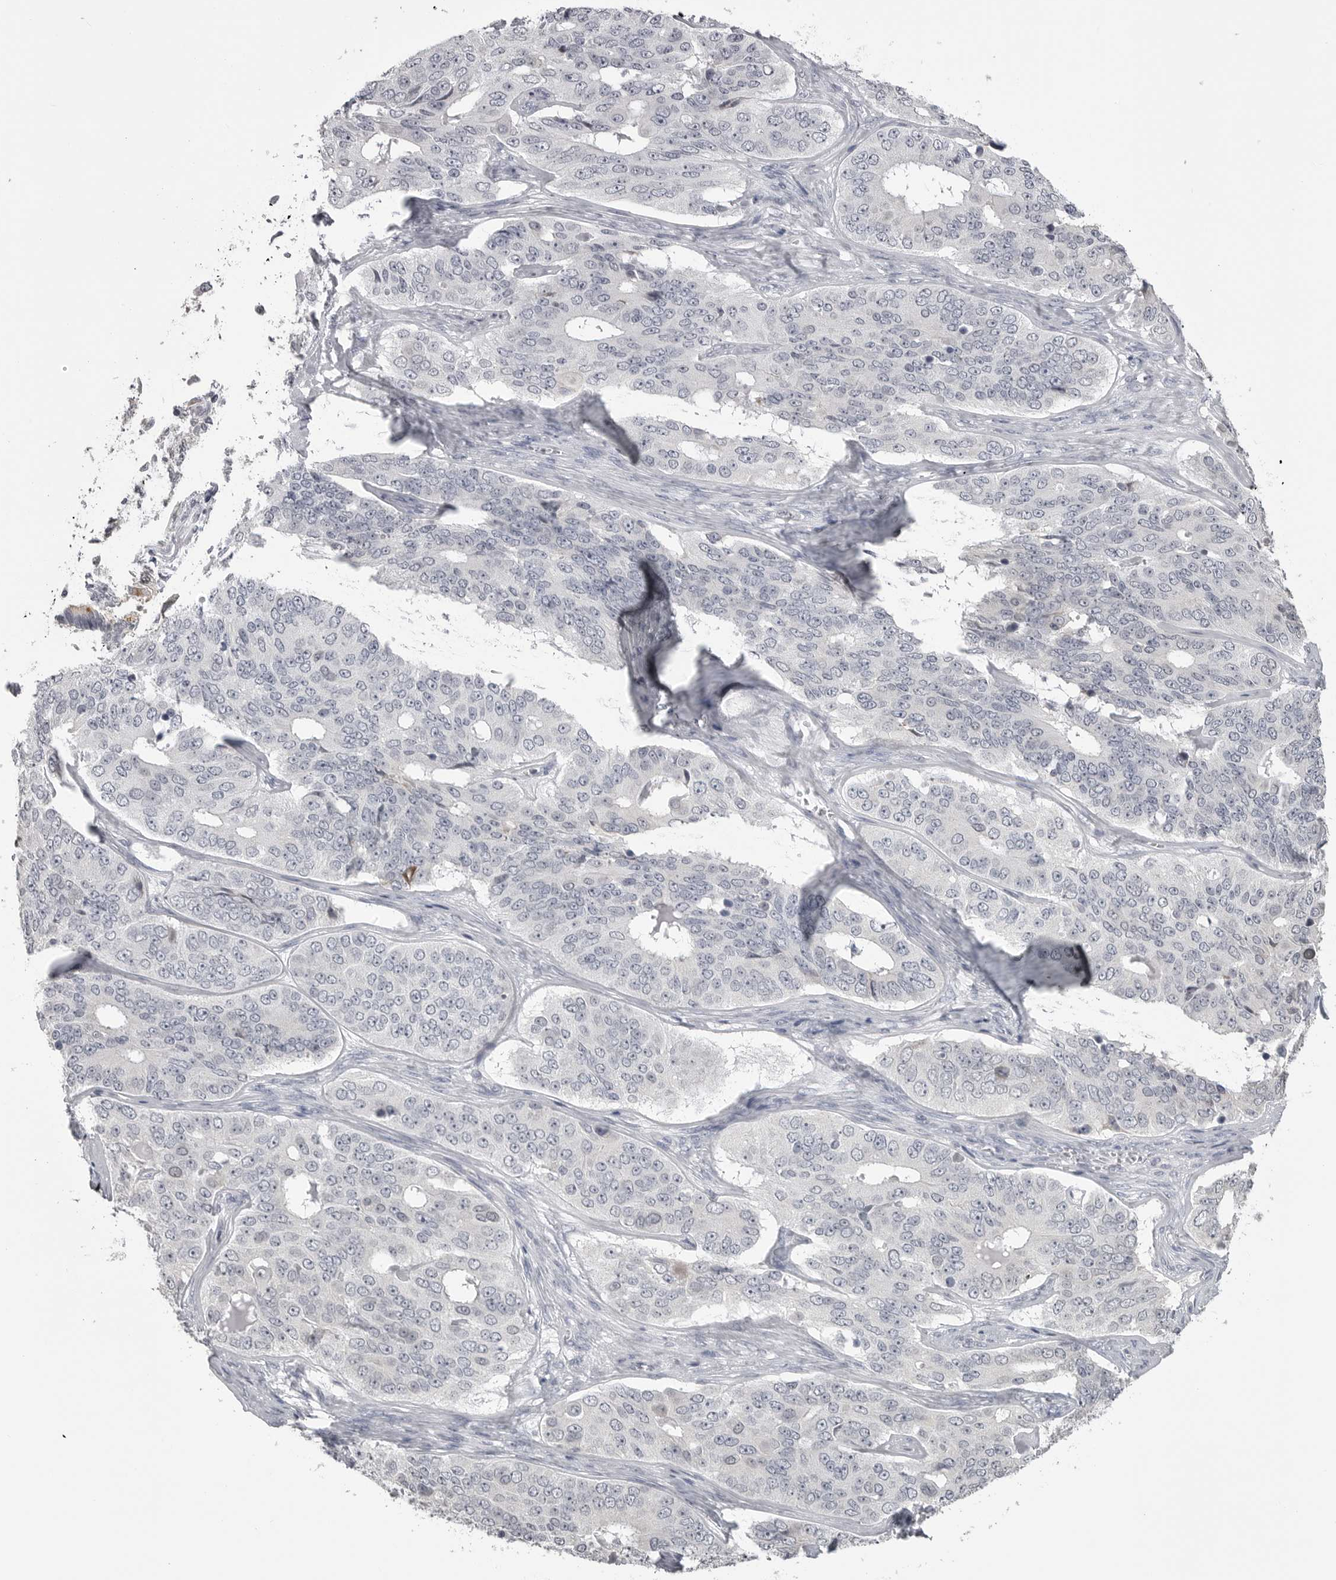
{"staining": {"intensity": "negative", "quantity": "none", "location": "none"}, "tissue": "ovarian cancer", "cell_type": "Tumor cells", "image_type": "cancer", "snomed": [{"axis": "morphology", "description": "Carcinoma, endometroid"}, {"axis": "topography", "description": "Ovary"}], "caption": "Immunohistochemistry (IHC) photomicrograph of neoplastic tissue: human ovarian cancer stained with DAB shows no significant protein expression in tumor cells.", "gene": "GPN2", "patient": {"sex": "female", "age": 51}}